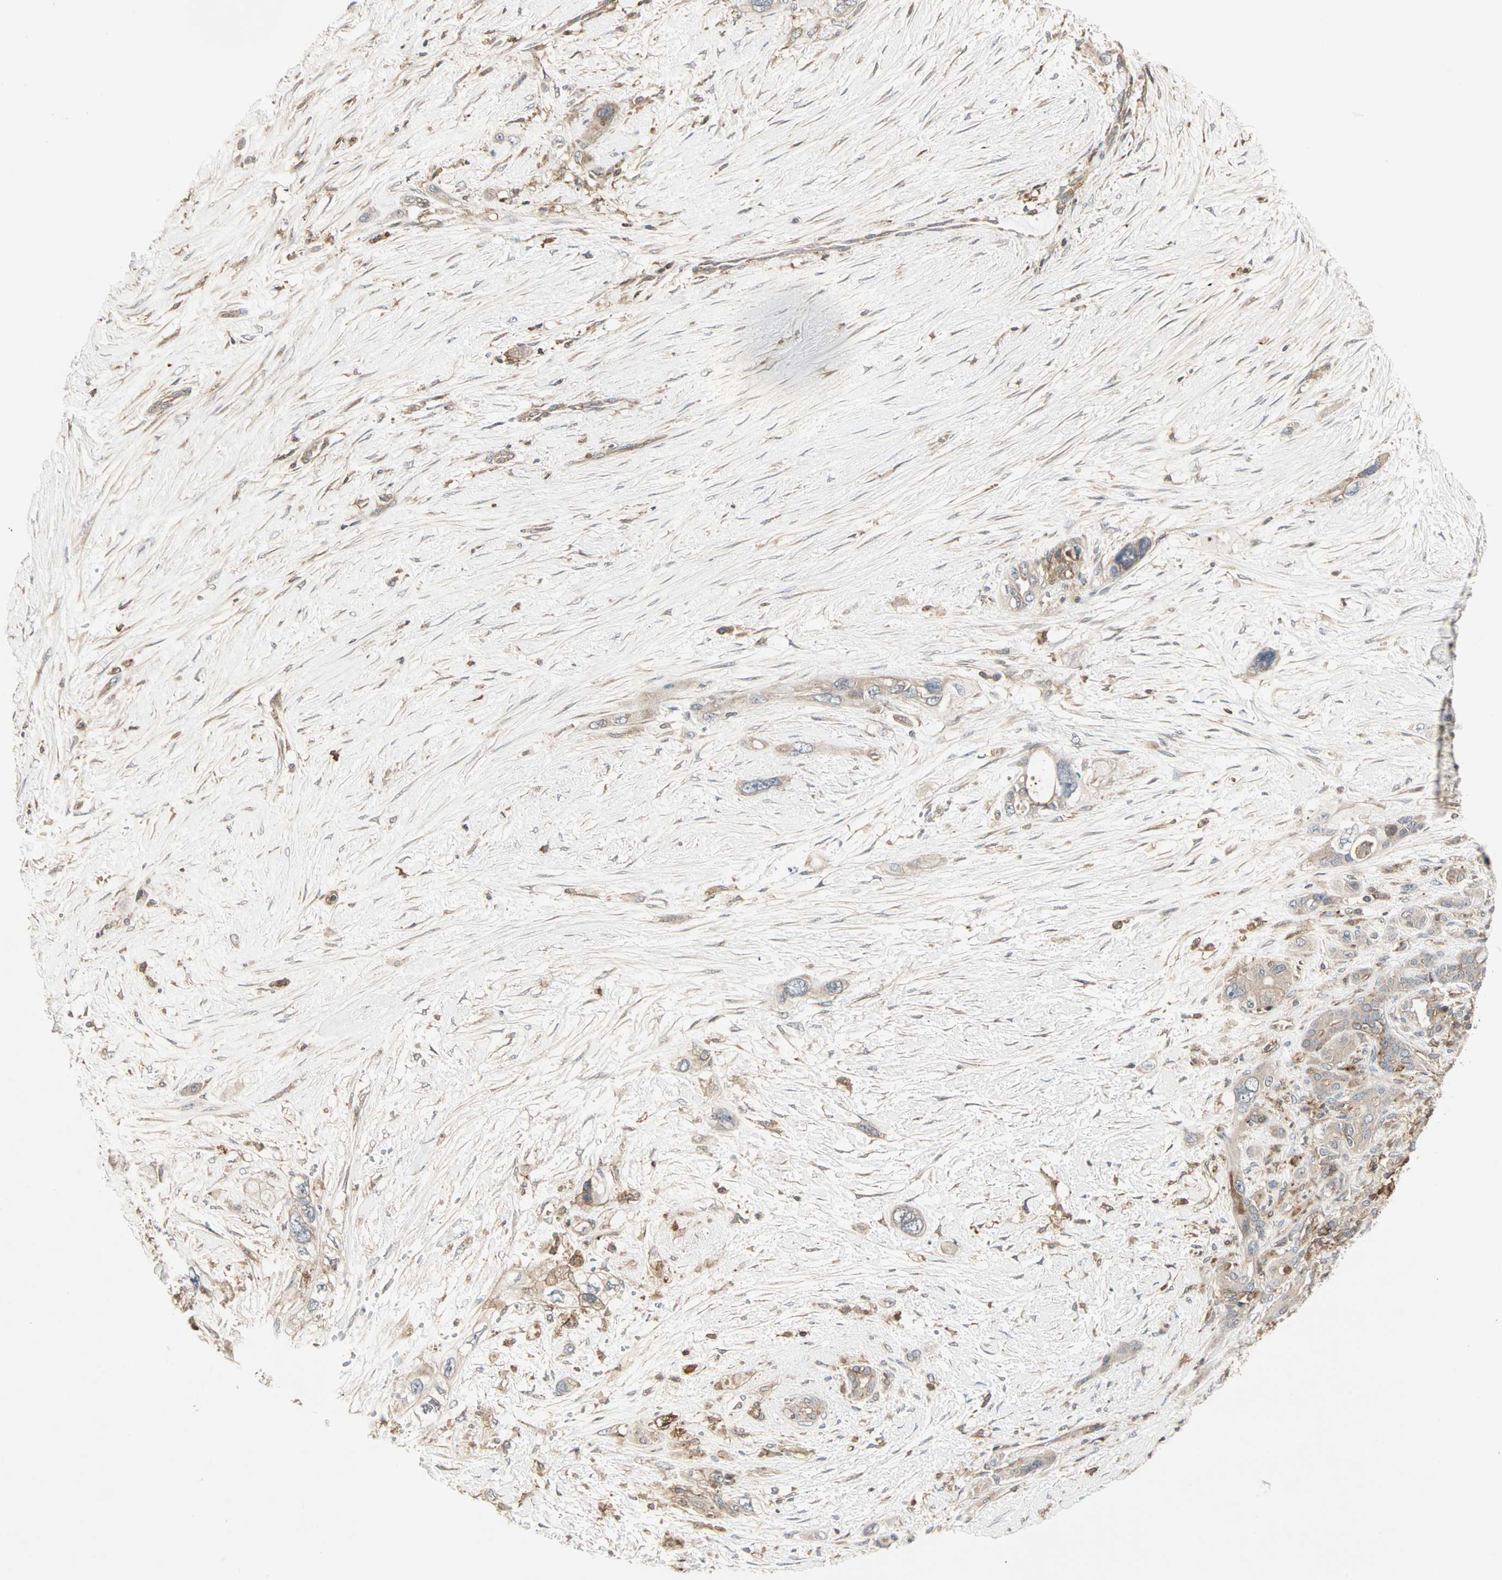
{"staining": {"intensity": "moderate", "quantity": ">75%", "location": "cytoplasmic/membranous"}, "tissue": "pancreatic cancer", "cell_type": "Tumor cells", "image_type": "cancer", "snomed": [{"axis": "morphology", "description": "Adenocarcinoma, NOS"}, {"axis": "topography", "description": "Pancreas"}], "caption": "This photomicrograph reveals immunohistochemistry (IHC) staining of human pancreatic cancer, with medium moderate cytoplasmic/membranous staining in about >75% of tumor cells.", "gene": "GNAI2", "patient": {"sex": "male", "age": 46}}